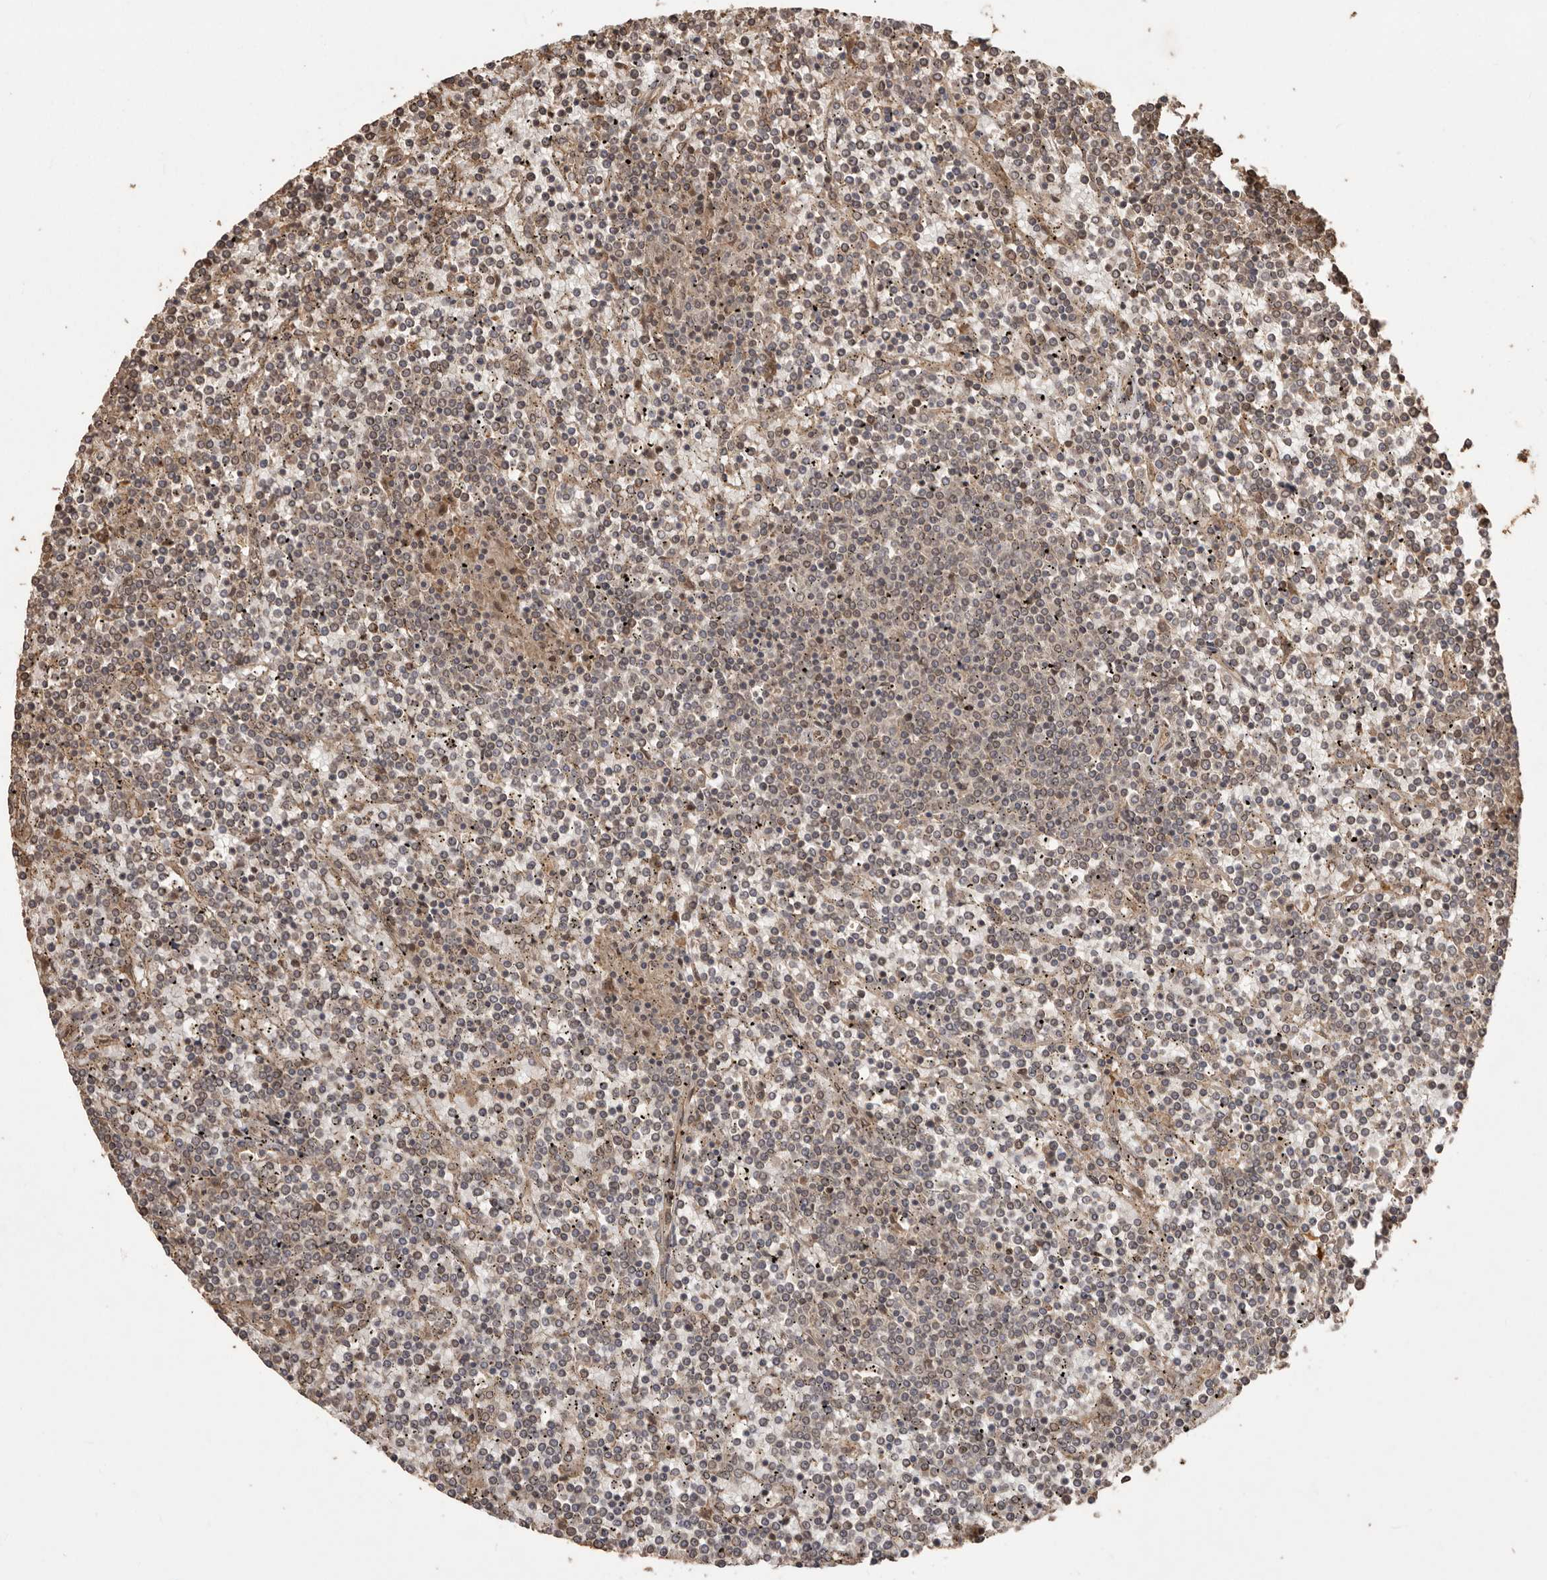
{"staining": {"intensity": "weak", "quantity": "25%-75%", "location": "cytoplasmic/membranous,nuclear"}, "tissue": "lymphoma", "cell_type": "Tumor cells", "image_type": "cancer", "snomed": [{"axis": "morphology", "description": "Malignant lymphoma, non-Hodgkin's type, Low grade"}, {"axis": "topography", "description": "Spleen"}], "caption": "Immunohistochemical staining of lymphoma shows low levels of weak cytoplasmic/membranous and nuclear protein staining in approximately 25%-75% of tumor cells.", "gene": "NUP43", "patient": {"sex": "female", "age": 19}}